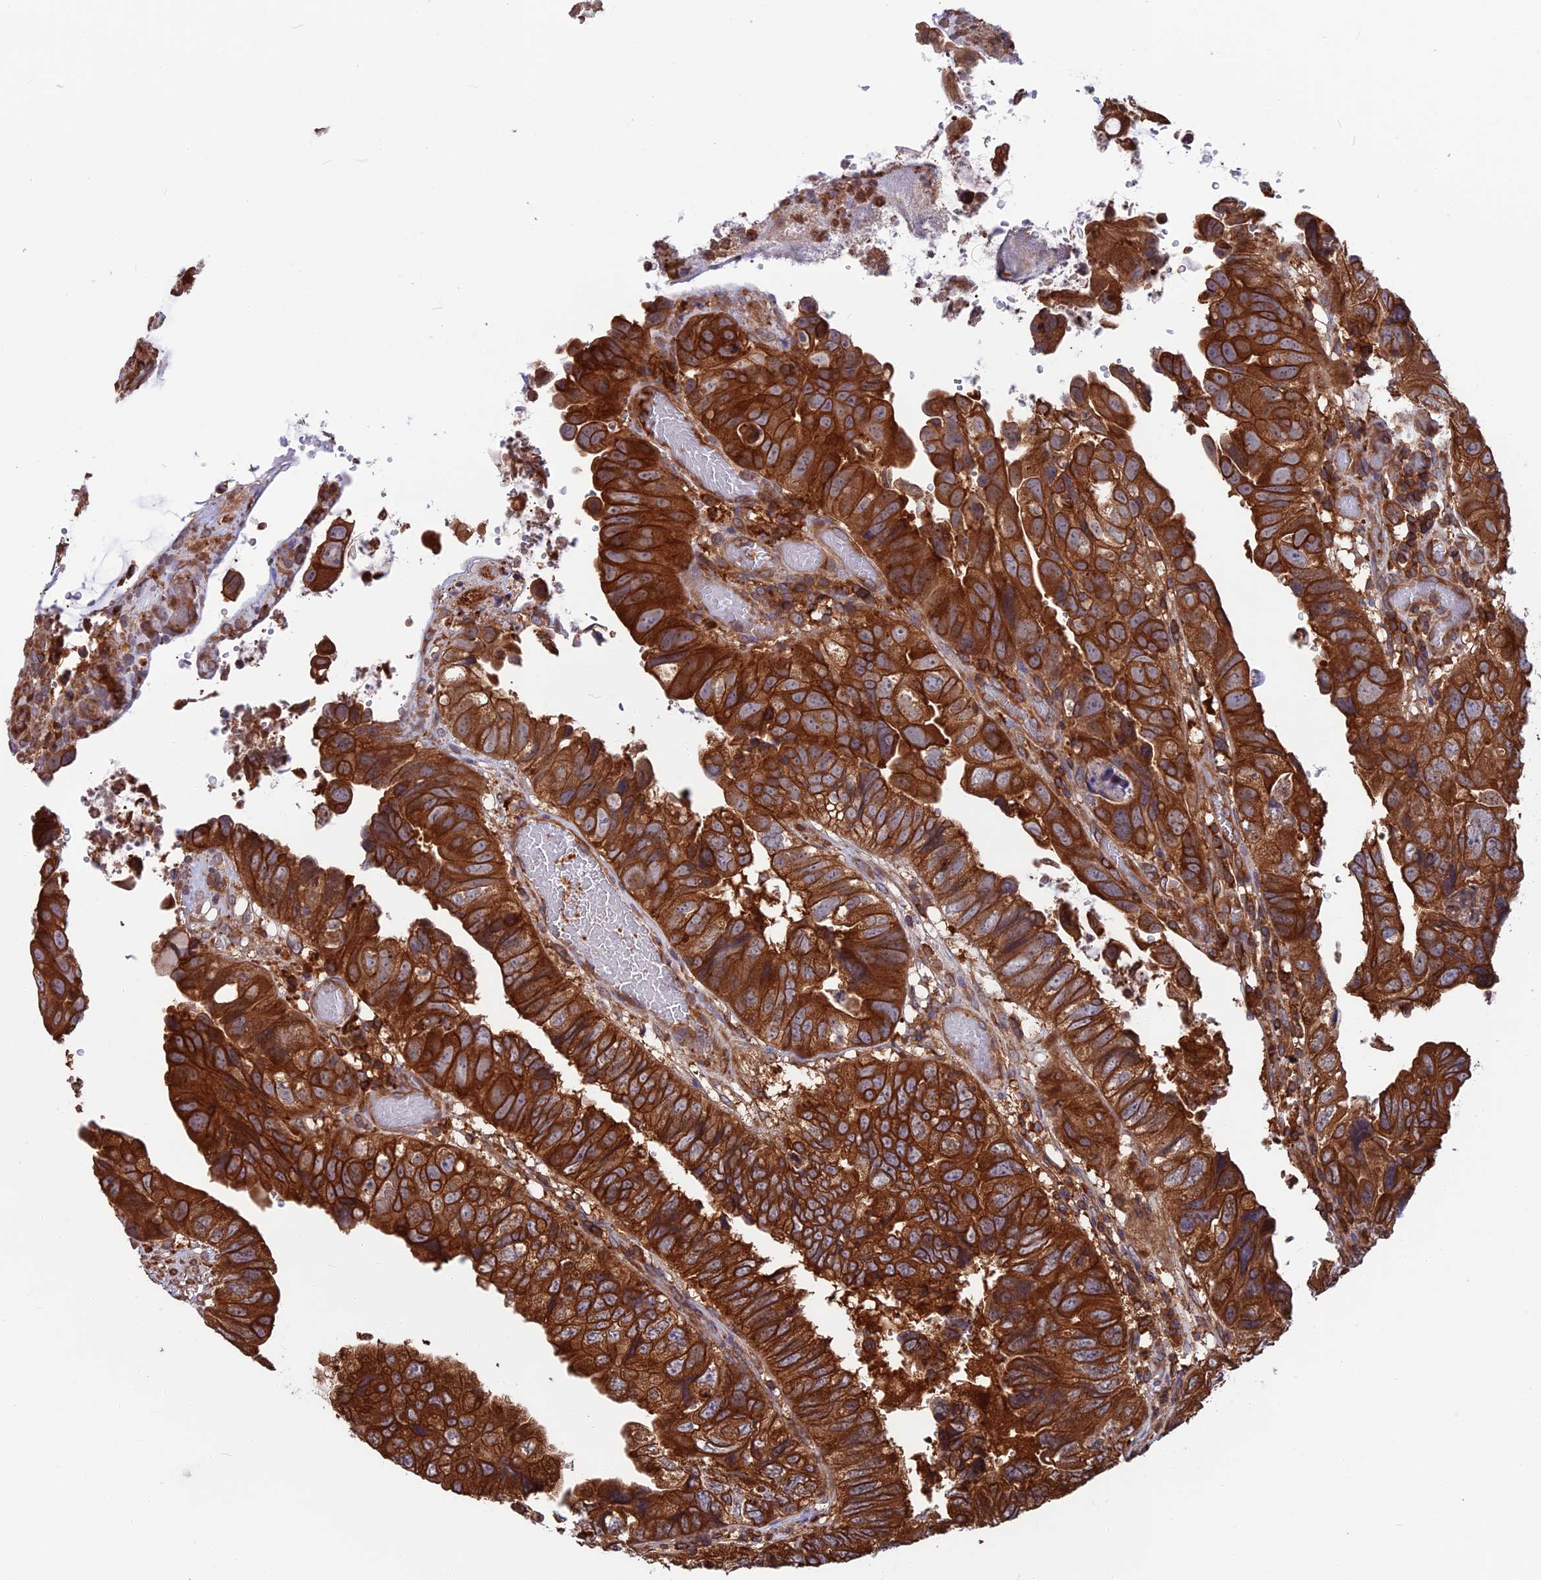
{"staining": {"intensity": "strong", "quantity": ">75%", "location": "cytoplasmic/membranous"}, "tissue": "colorectal cancer", "cell_type": "Tumor cells", "image_type": "cancer", "snomed": [{"axis": "morphology", "description": "Adenocarcinoma, NOS"}, {"axis": "topography", "description": "Rectum"}], "caption": "Strong cytoplasmic/membranous staining for a protein is seen in approximately >75% of tumor cells of adenocarcinoma (colorectal) using IHC.", "gene": "WDR1", "patient": {"sex": "male", "age": 63}}